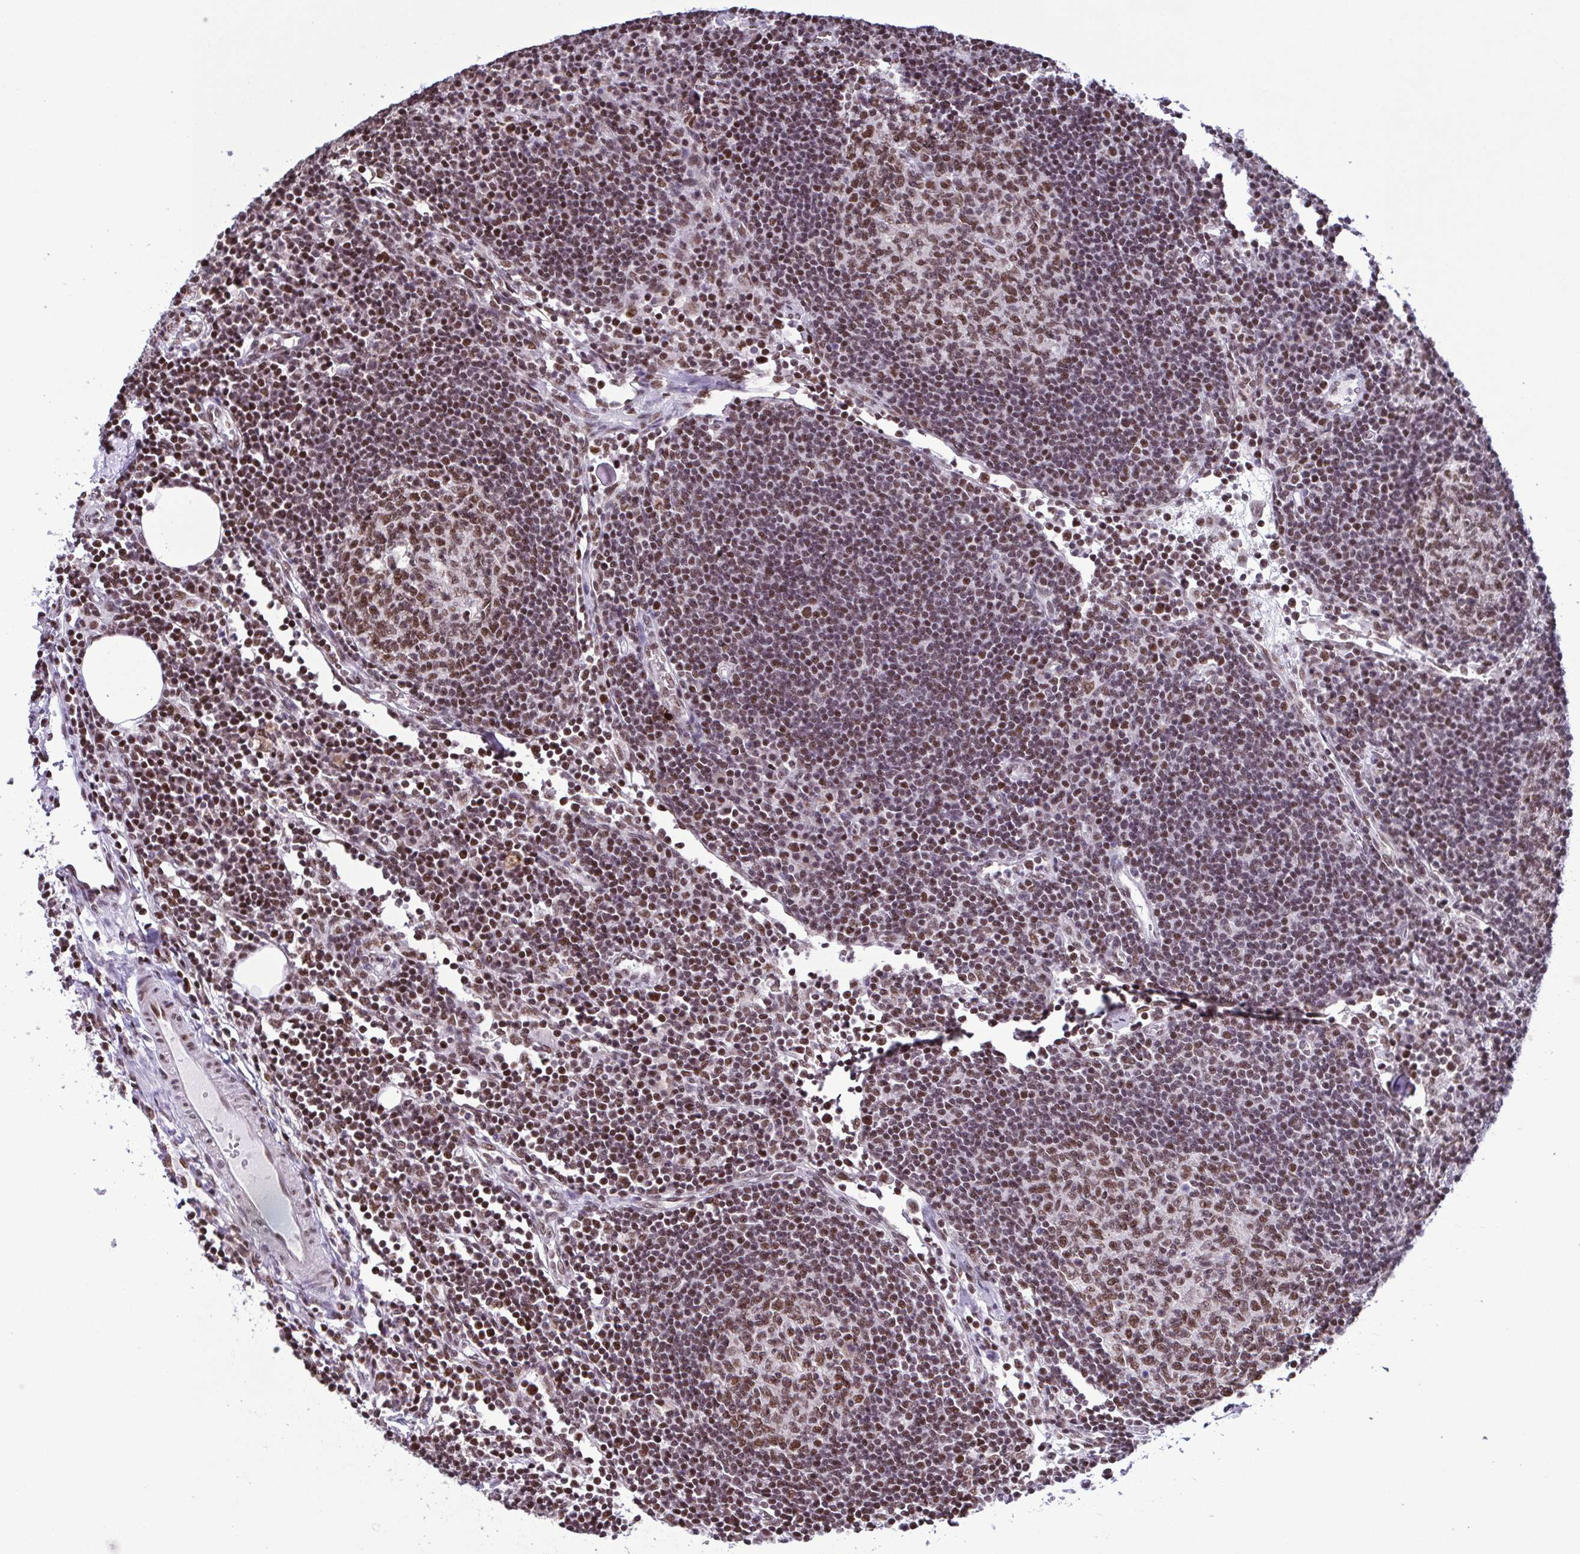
{"staining": {"intensity": "moderate", "quantity": ">75%", "location": "nuclear"}, "tissue": "lymph node", "cell_type": "Germinal center cells", "image_type": "normal", "snomed": [{"axis": "morphology", "description": "Normal tissue, NOS"}, {"axis": "topography", "description": "Lymph node"}], "caption": "A brown stain highlights moderate nuclear staining of a protein in germinal center cells of normal lymph node. (brown staining indicates protein expression, while blue staining denotes nuclei).", "gene": "TIMM21", "patient": {"sex": "male", "age": 67}}